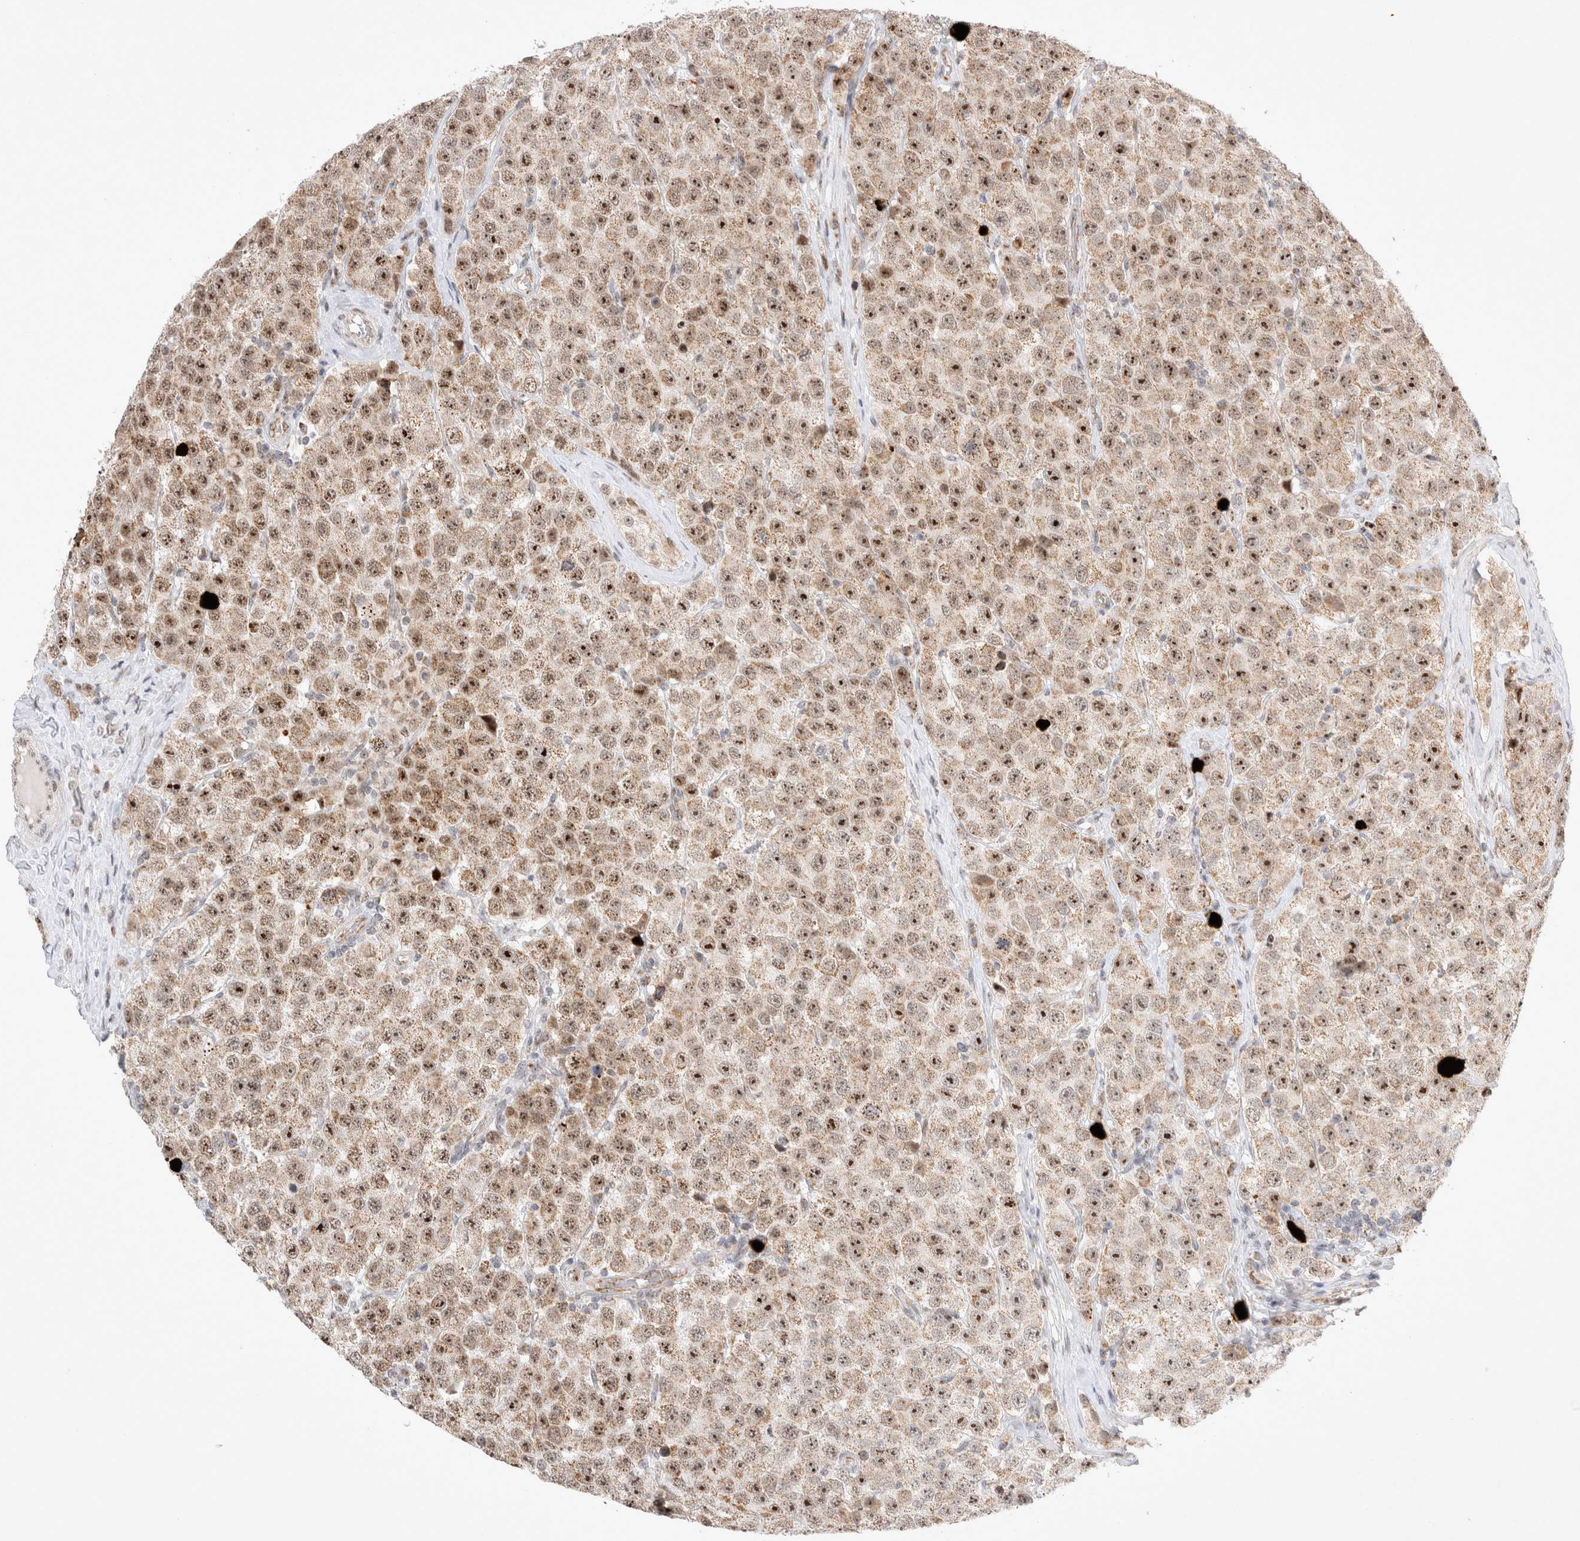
{"staining": {"intensity": "moderate", "quantity": ">75%", "location": "nuclear"}, "tissue": "testis cancer", "cell_type": "Tumor cells", "image_type": "cancer", "snomed": [{"axis": "morphology", "description": "Seminoma, NOS"}, {"axis": "morphology", "description": "Carcinoma, Embryonal, NOS"}, {"axis": "topography", "description": "Testis"}], "caption": "Human testis cancer (seminoma) stained for a protein (brown) exhibits moderate nuclear positive staining in about >75% of tumor cells.", "gene": "MRPL37", "patient": {"sex": "male", "age": 28}}